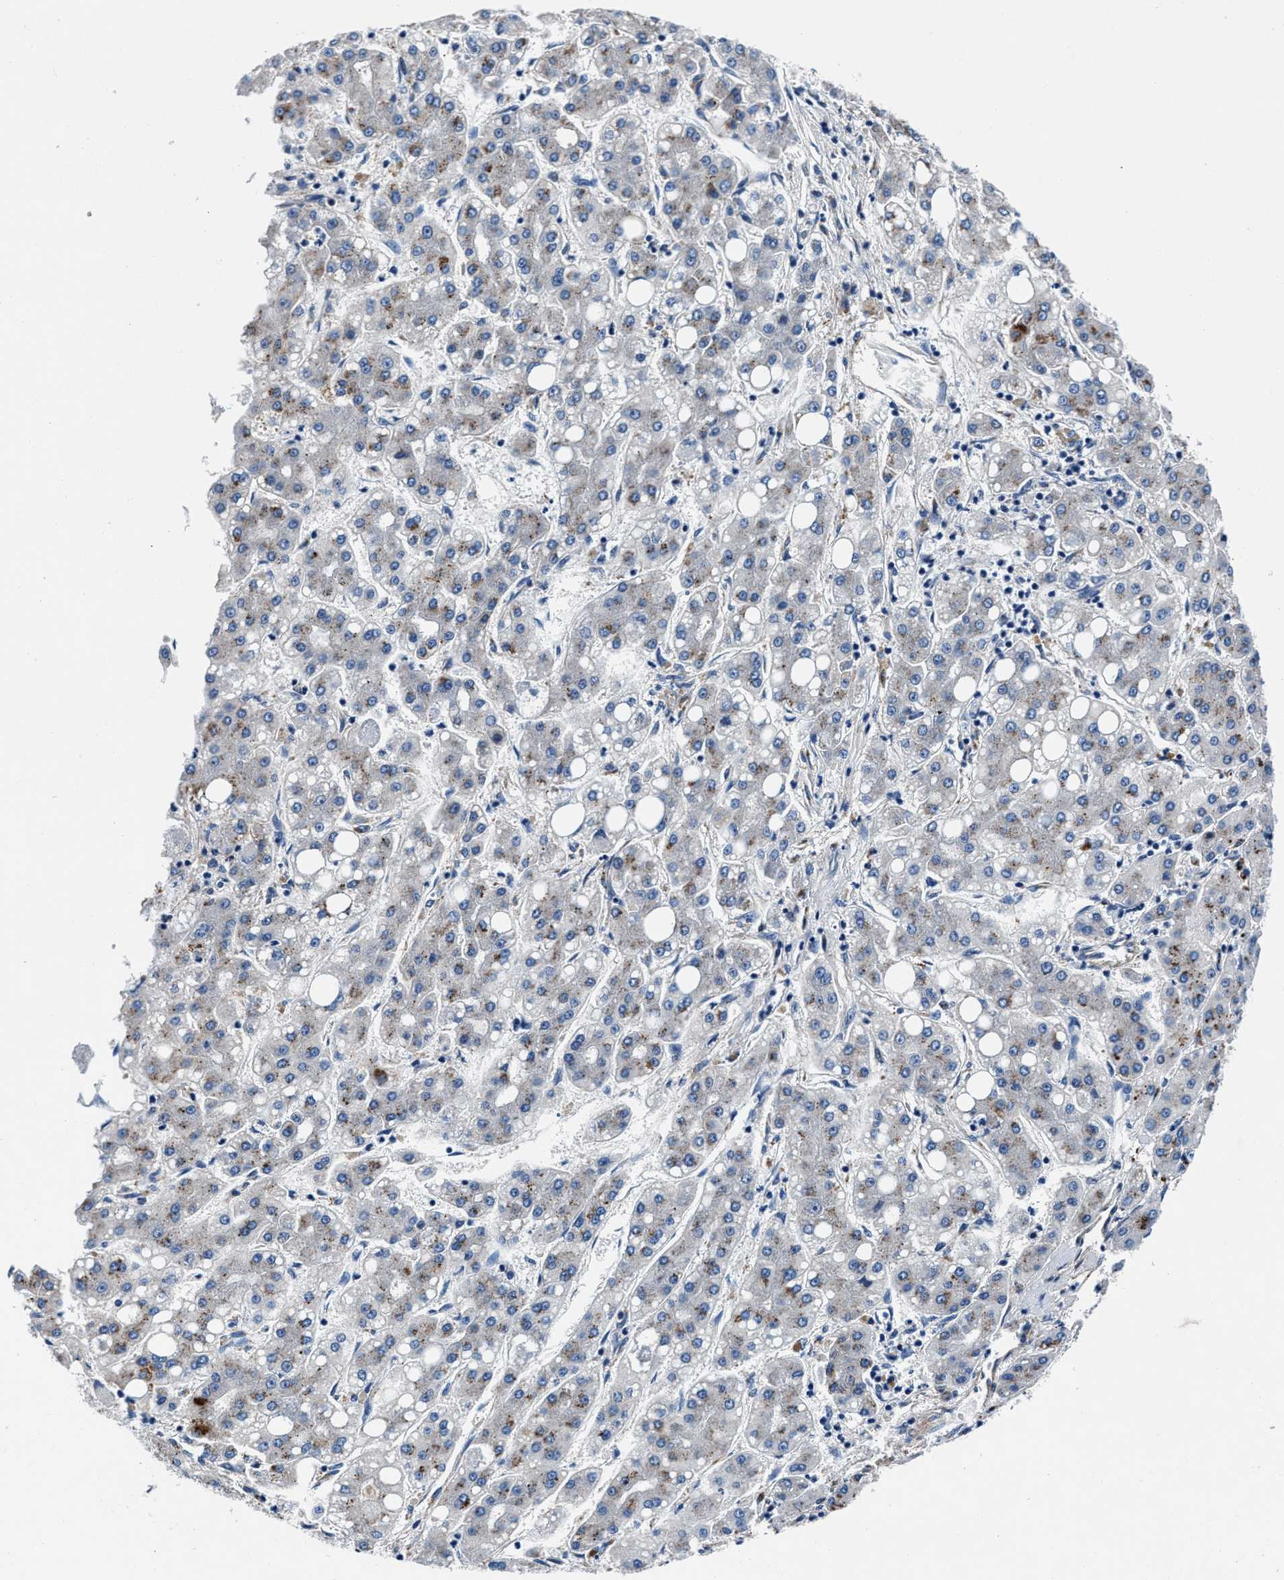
{"staining": {"intensity": "negative", "quantity": "none", "location": "none"}, "tissue": "liver cancer", "cell_type": "Tumor cells", "image_type": "cancer", "snomed": [{"axis": "morphology", "description": "Carcinoma, Hepatocellular, NOS"}, {"axis": "topography", "description": "Liver"}], "caption": "A high-resolution photomicrograph shows IHC staining of liver hepatocellular carcinoma, which demonstrates no significant expression in tumor cells. Brightfield microscopy of immunohistochemistry (IHC) stained with DAB (brown) and hematoxylin (blue), captured at high magnification.", "gene": "DAG1", "patient": {"sex": "male", "age": 65}}